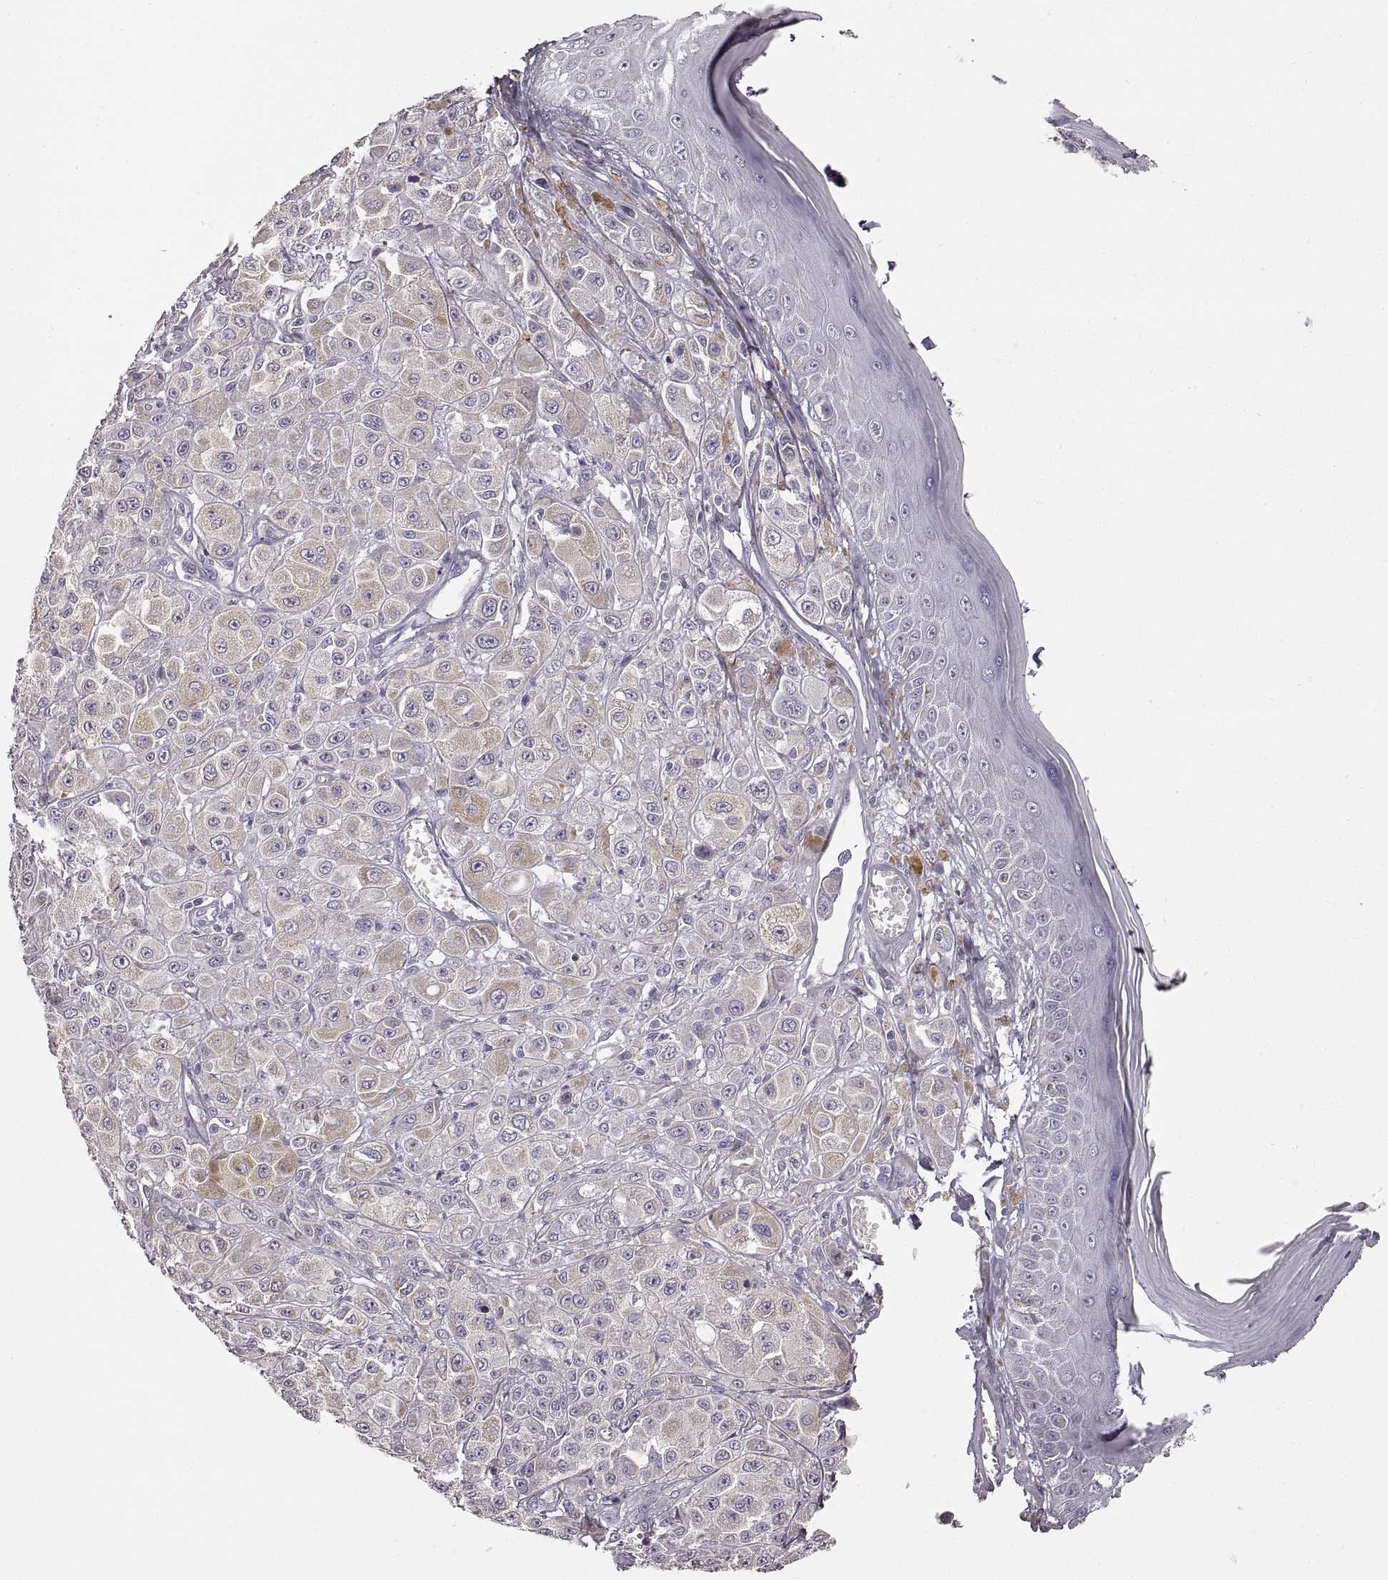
{"staining": {"intensity": "weak", "quantity": "25%-75%", "location": "cytoplasmic/membranous"}, "tissue": "melanoma", "cell_type": "Tumor cells", "image_type": "cancer", "snomed": [{"axis": "morphology", "description": "Malignant melanoma, NOS"}, {"axis": "topography", "description": "Skin"}], "caption": "Immunohistochemical staining of melanoma reveals low levels of weak cytoplasmic/membranous protein expression in about 25%-75% of tumor cells. (Brightfield microscopy of DAB IHC at high magnification).", "gene": "RDH13", "patient": {"sex": "male", "age": 67}}